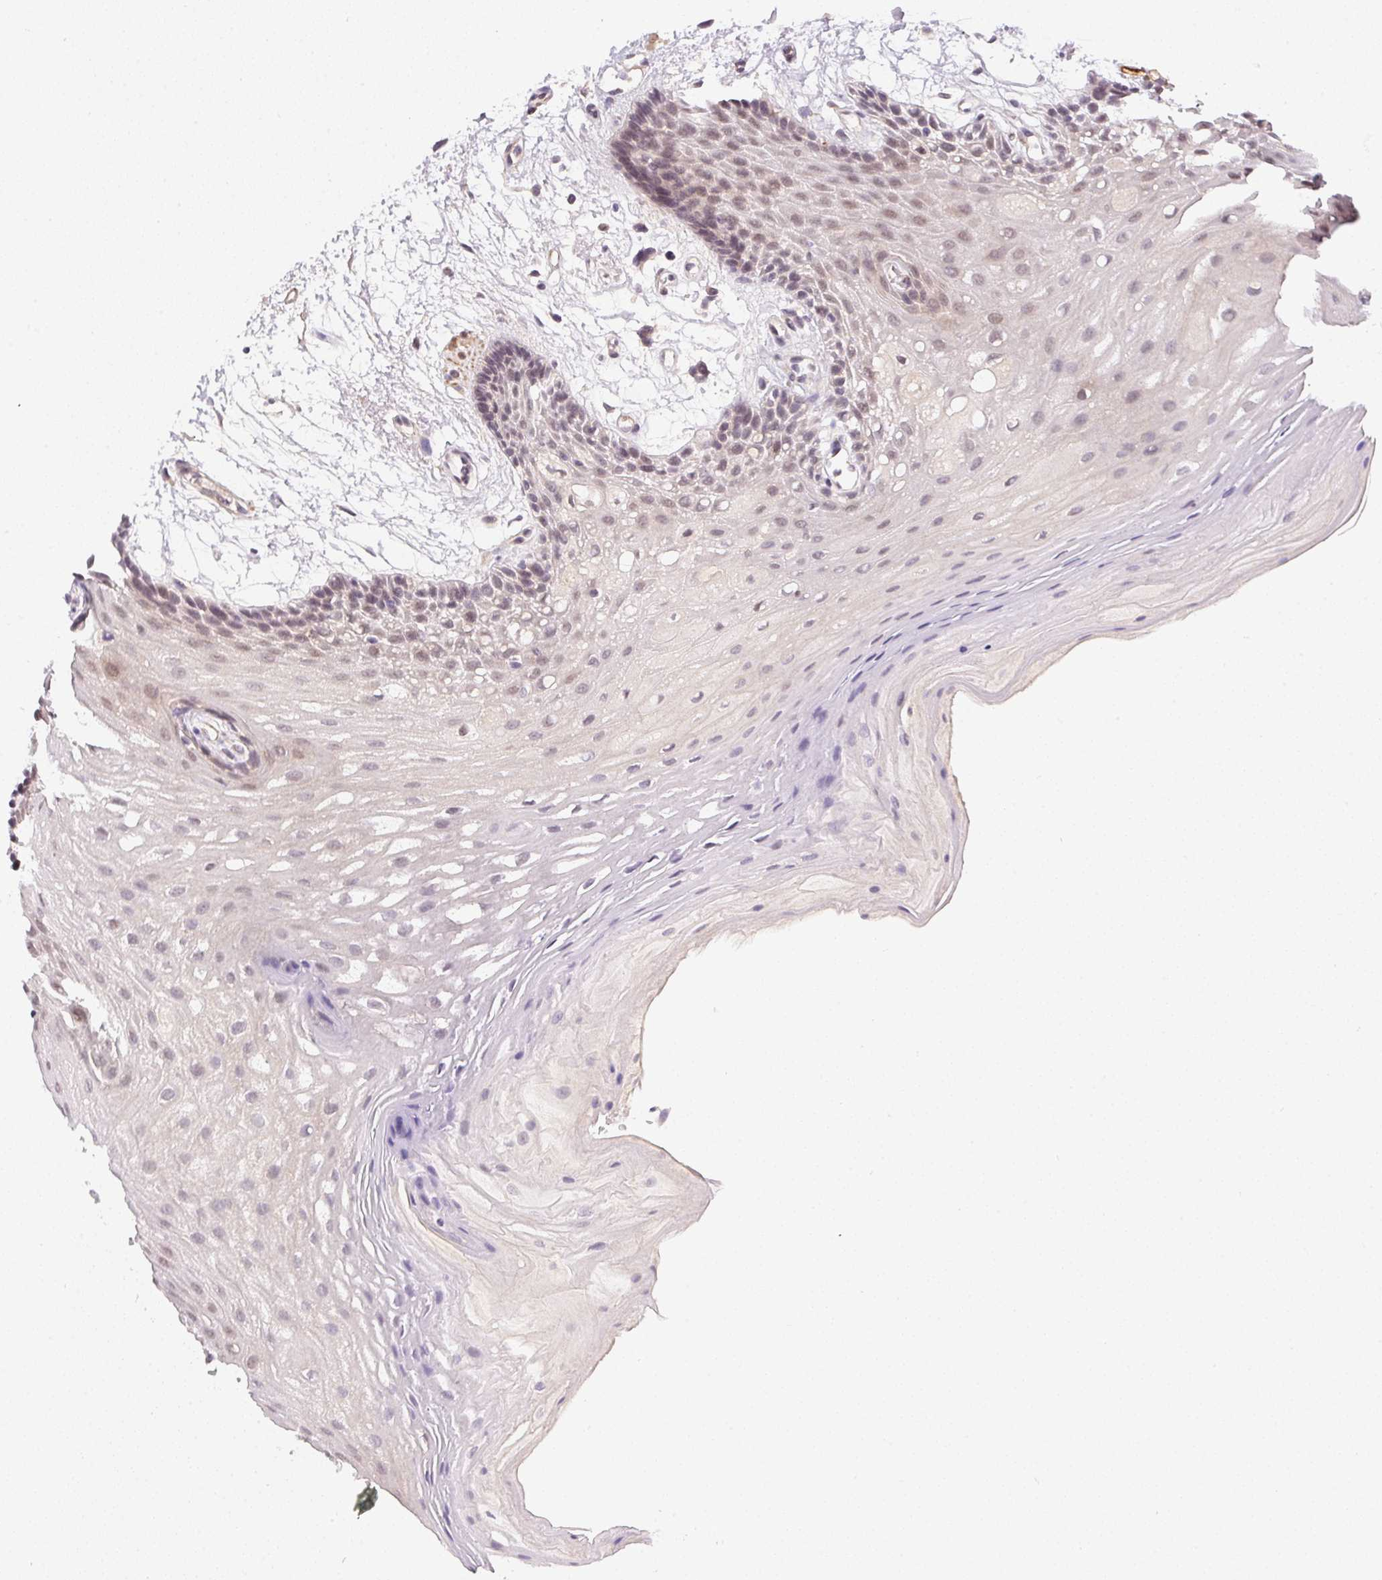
{"staining": {"intensity": "weak", "quantity": "25%-75%", "location": "nuclear"}, "tissue": "oral mucosa", "cell_type": "Squamous epithelial cells", "image_type": "normal", "snomed": [{"axis": "morphology", "description": "Normal tissue, NOS"}, {"axis": "morphology", "description": "Squamous cell carcinoma, NOS"}, {"axis": "topography", "description": "Oral tissue"}, {"axis": "topography", "description": "Tounge, NOS"}, {"axis": "topography", "description": "Head-Neck"}], "caption": "Immunohistochemistry of benign oral mucosa shows low levels of weak nuclear staining in about 25%-75% of squamous epithelial cells. The staining was performed using DAB to visualize the protein expression in brown, while the nuclei were stained in blue with hematoxylin (Magnification: 20x).", "gene": "CFAP92", "patient": {"sex": "male", "age": 62}}